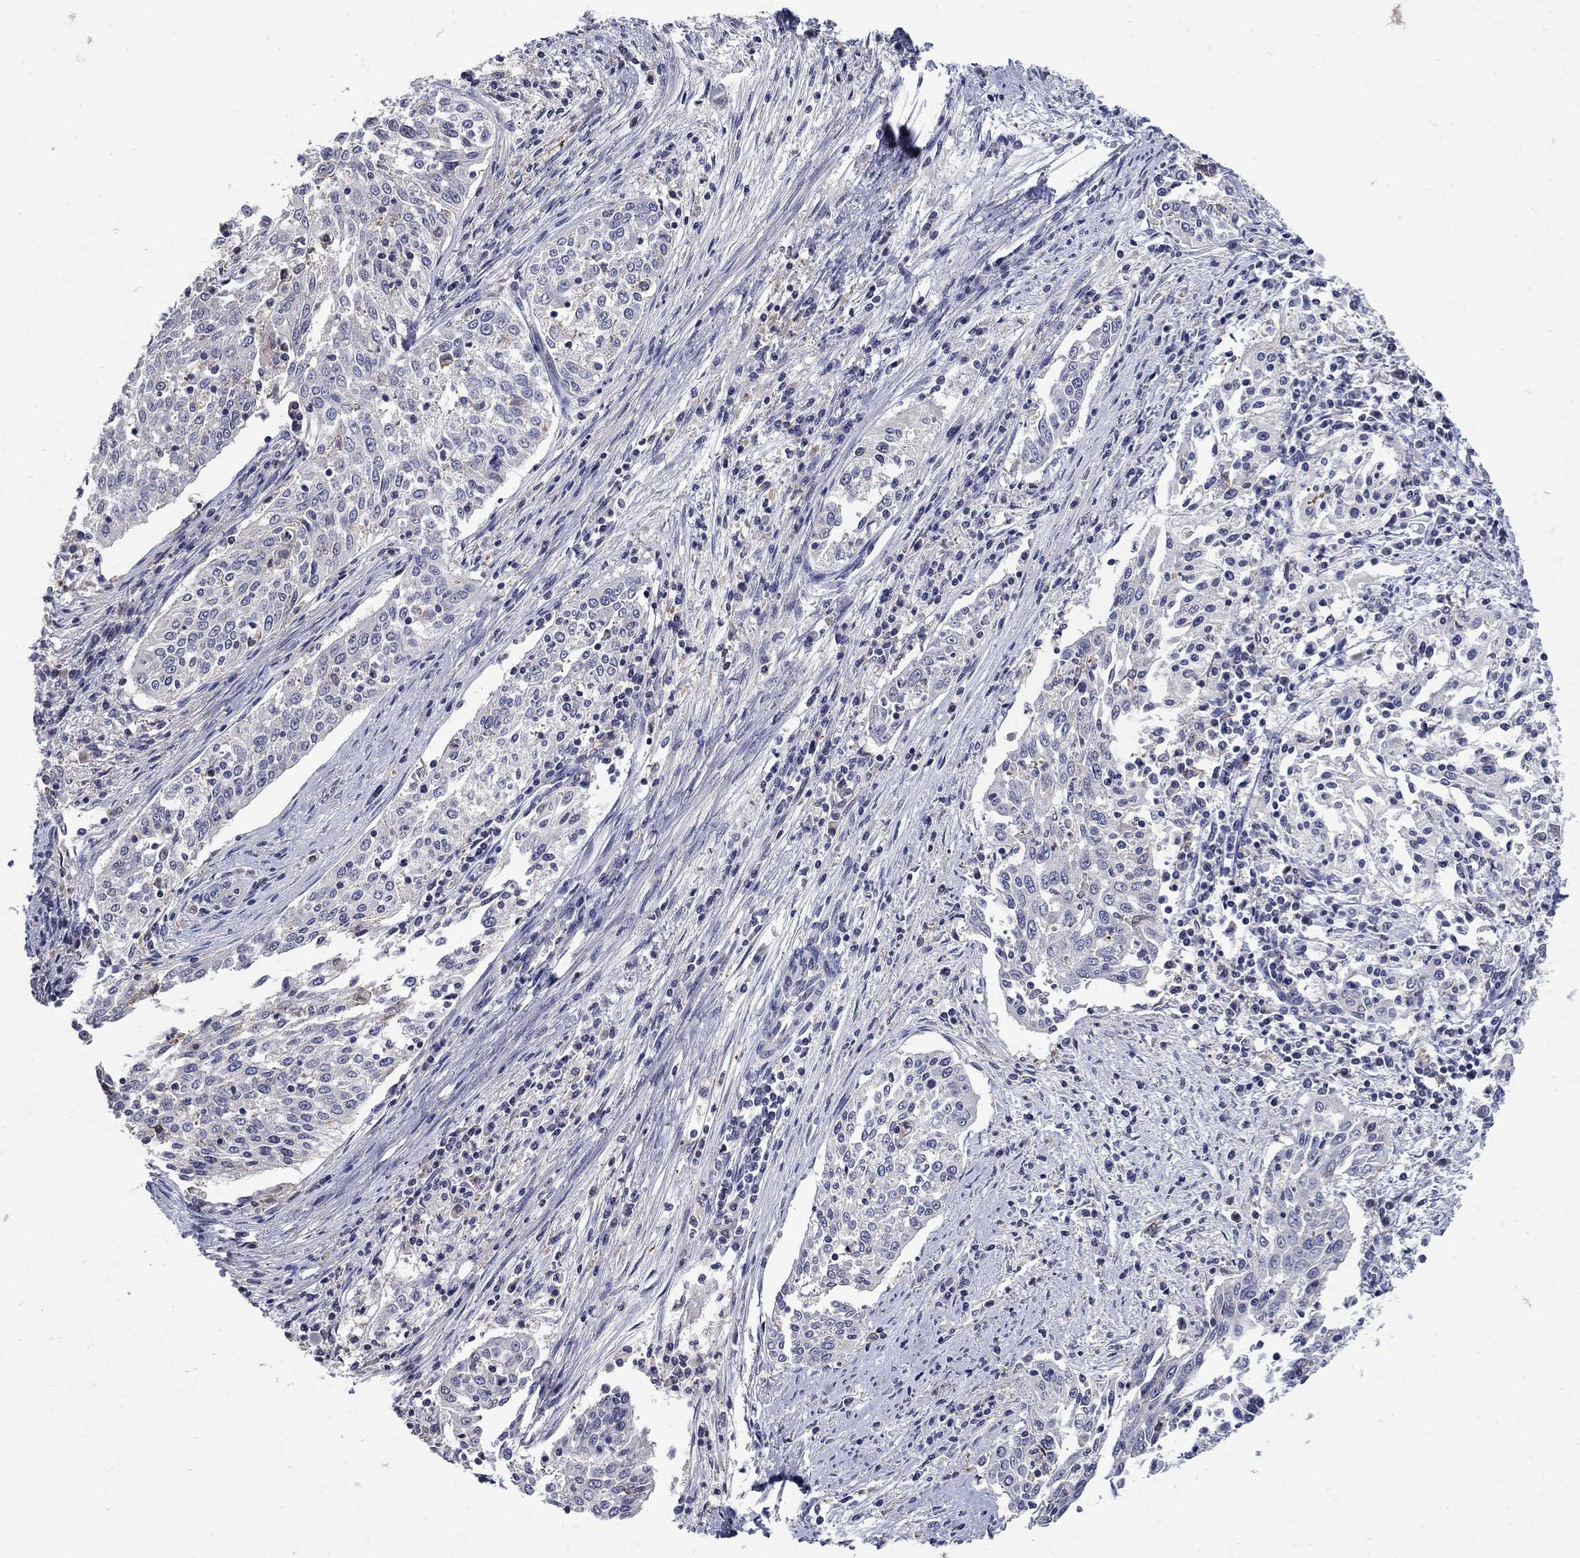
{"staining": {"intensity": "negative", "quantity": "none", "location": "none"}, "tissue": "cervical cancer", "cell_type": "Tumor cells", "image_type": "cancer", "snomed": [{"axis": "morphology", "description": "Squamous cell carcinoma, NOS"}, {"axis": "topography", "description": "Cervix"}], "caption": "Immunohistochemistry micrograph of human cervical squamous cell carcinoma stained for a protein (brown), which exhibits no expression in tumor cells.", "gene": "CETN1", "patient": {"sex": "female", "age": 41}}